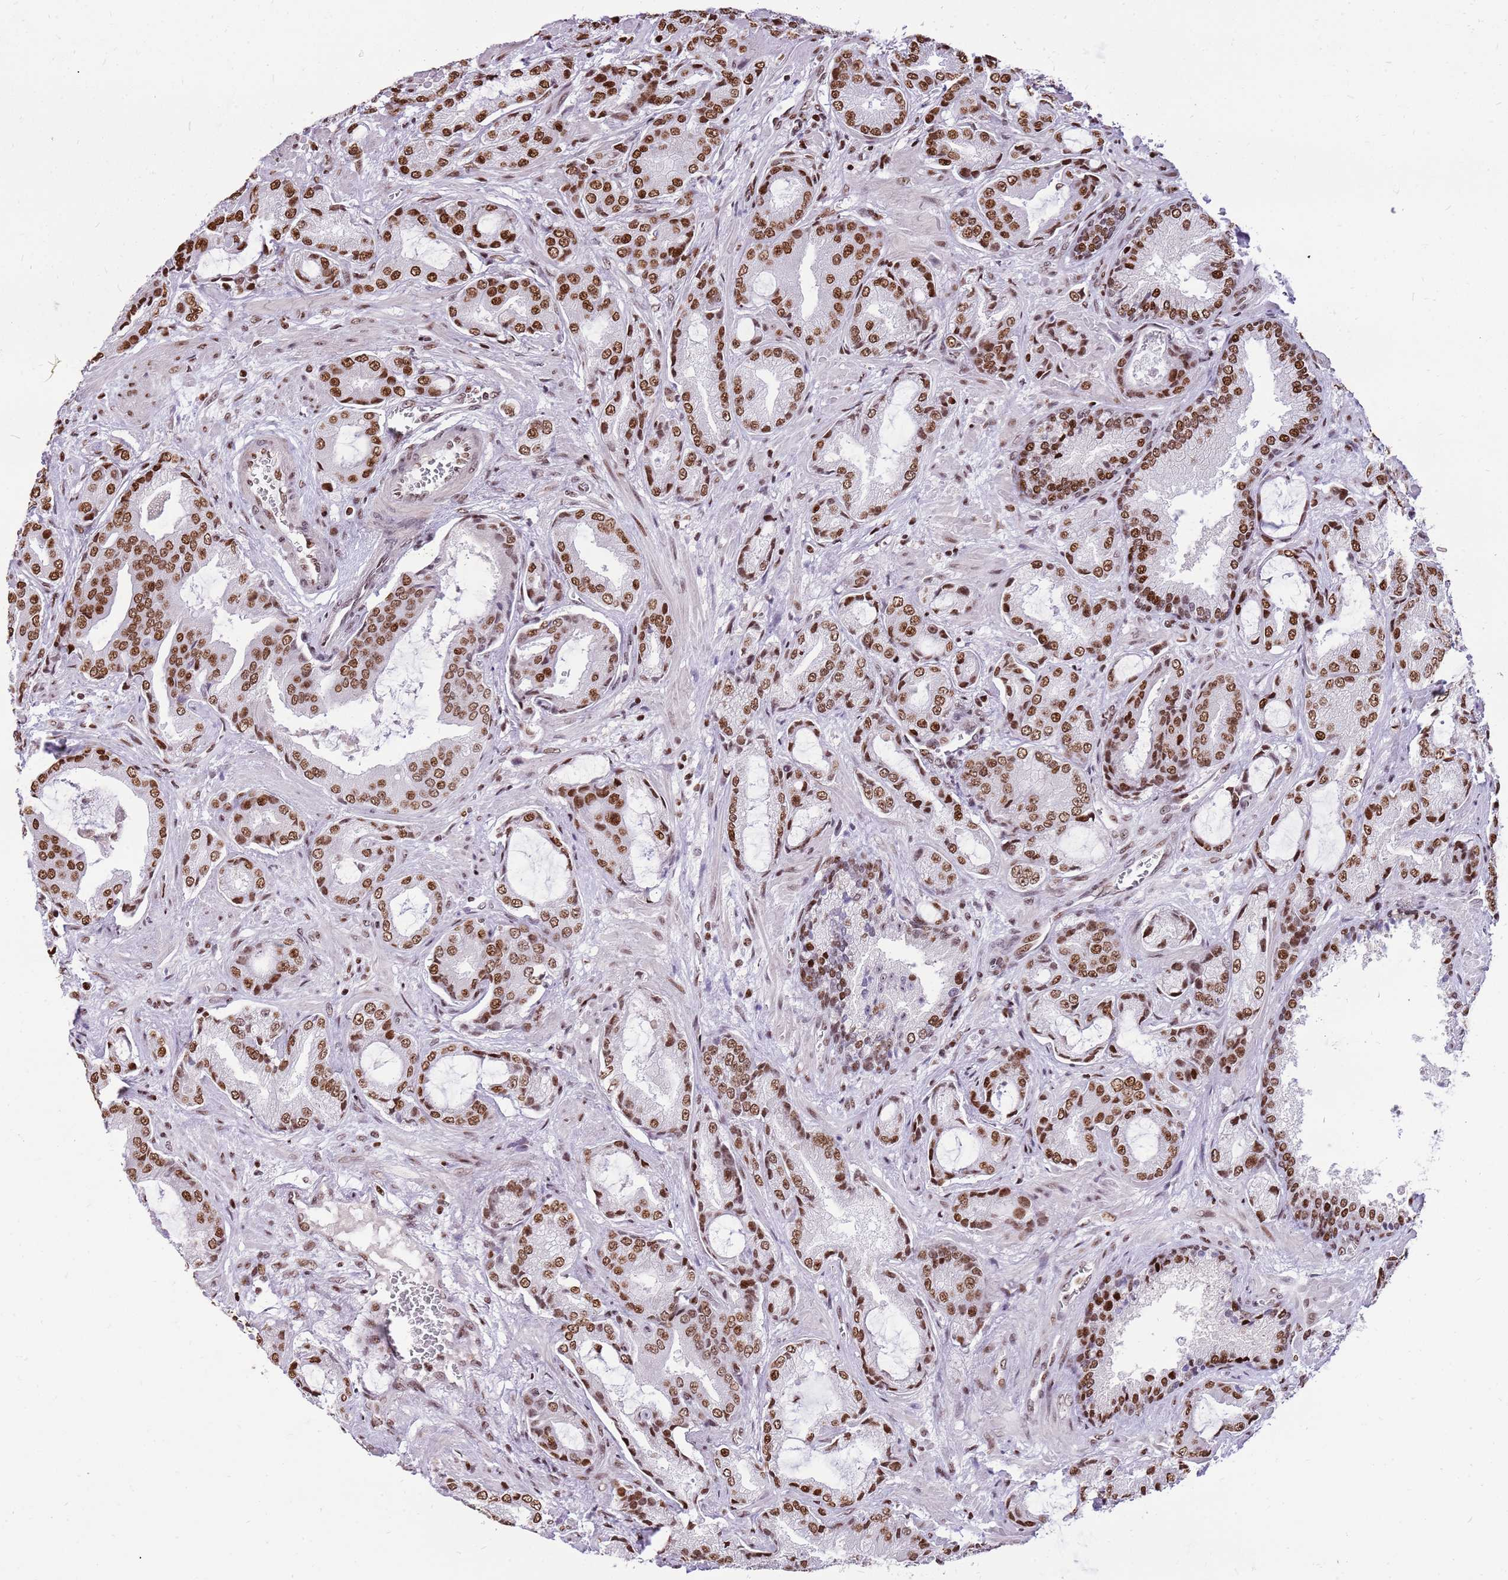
{"staining": {"intensity": "moderate", "quantity": ">75%", "location": "nuclear"}, "tissue": "prostate cancer", "cell_type": "Tumor cells", "image_type": "cancer", "snomed": [{"axis": "morphology", "description": "Adenocarcinoma, High grade"}, {"axis": "topography", "description": "Prostate"}], "caption": "Protein expression analysis of prostate cancer demonstrates moderate nuclear staining in approximately >75% of tumor cells.", "gene": "WASHC4", "patient": {"sex": "male", "age": 68}}